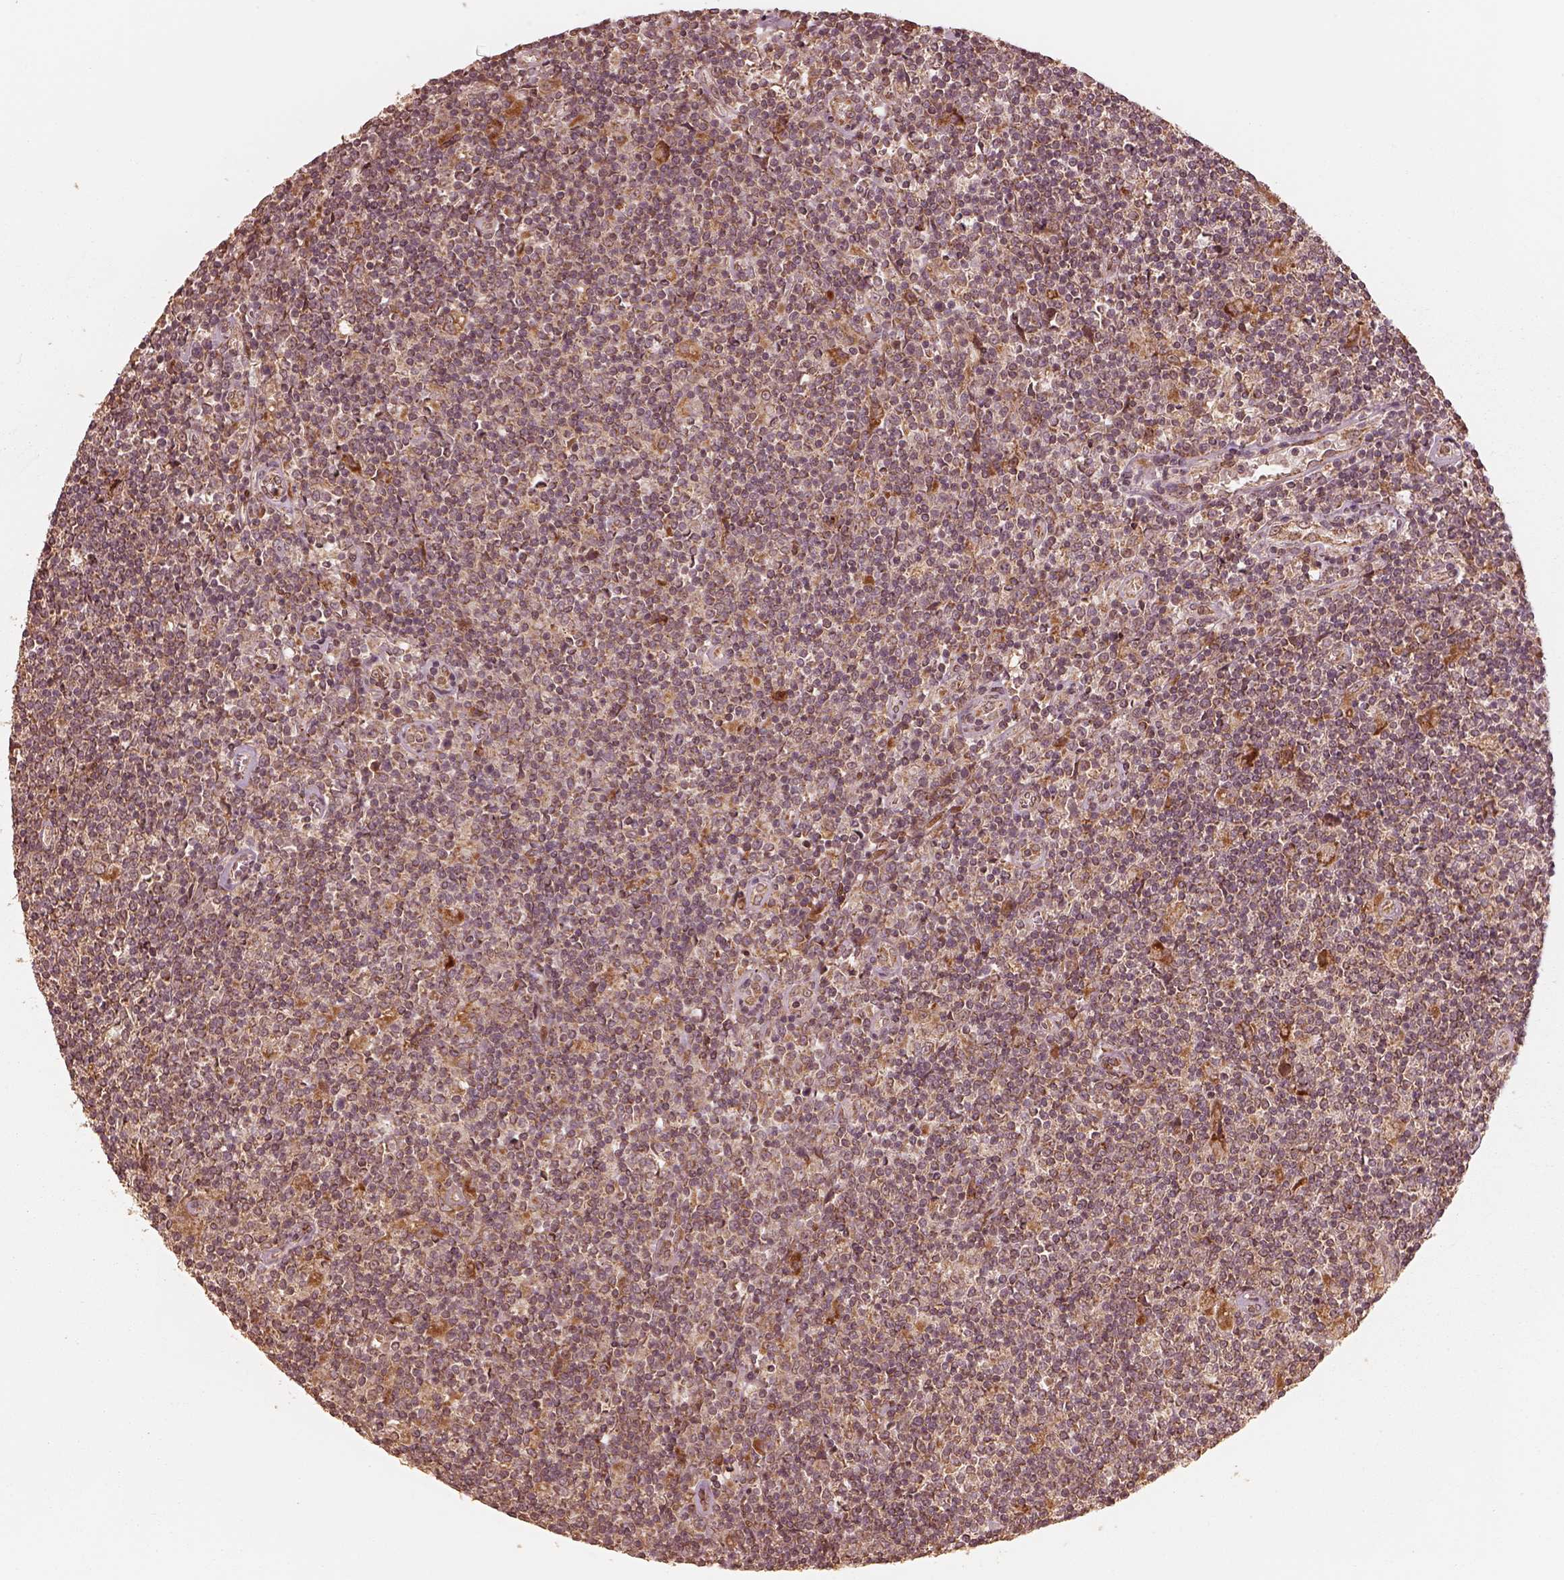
{"staining": {"intensity": "moderate", "quantity": ">75%", "location": "cytoplasmic/membranous"}, "tissue": "lymphoma", "cell_type": "Tumor cells", "image_type": "cancer", "snomed": [{"axis": "morphology", "description": "Hodgkin's disease, NOS"}, {"axis": "topography", "description": "Lymph node"}], "caption": "A histopathology image of human Hodgkin's disease stained for a protein reveals moderate cytoplasmic/membranous brown staining in tumor cells.", "gene": "DNAJC25", "patient": {"sex": "male", "age": 40}}